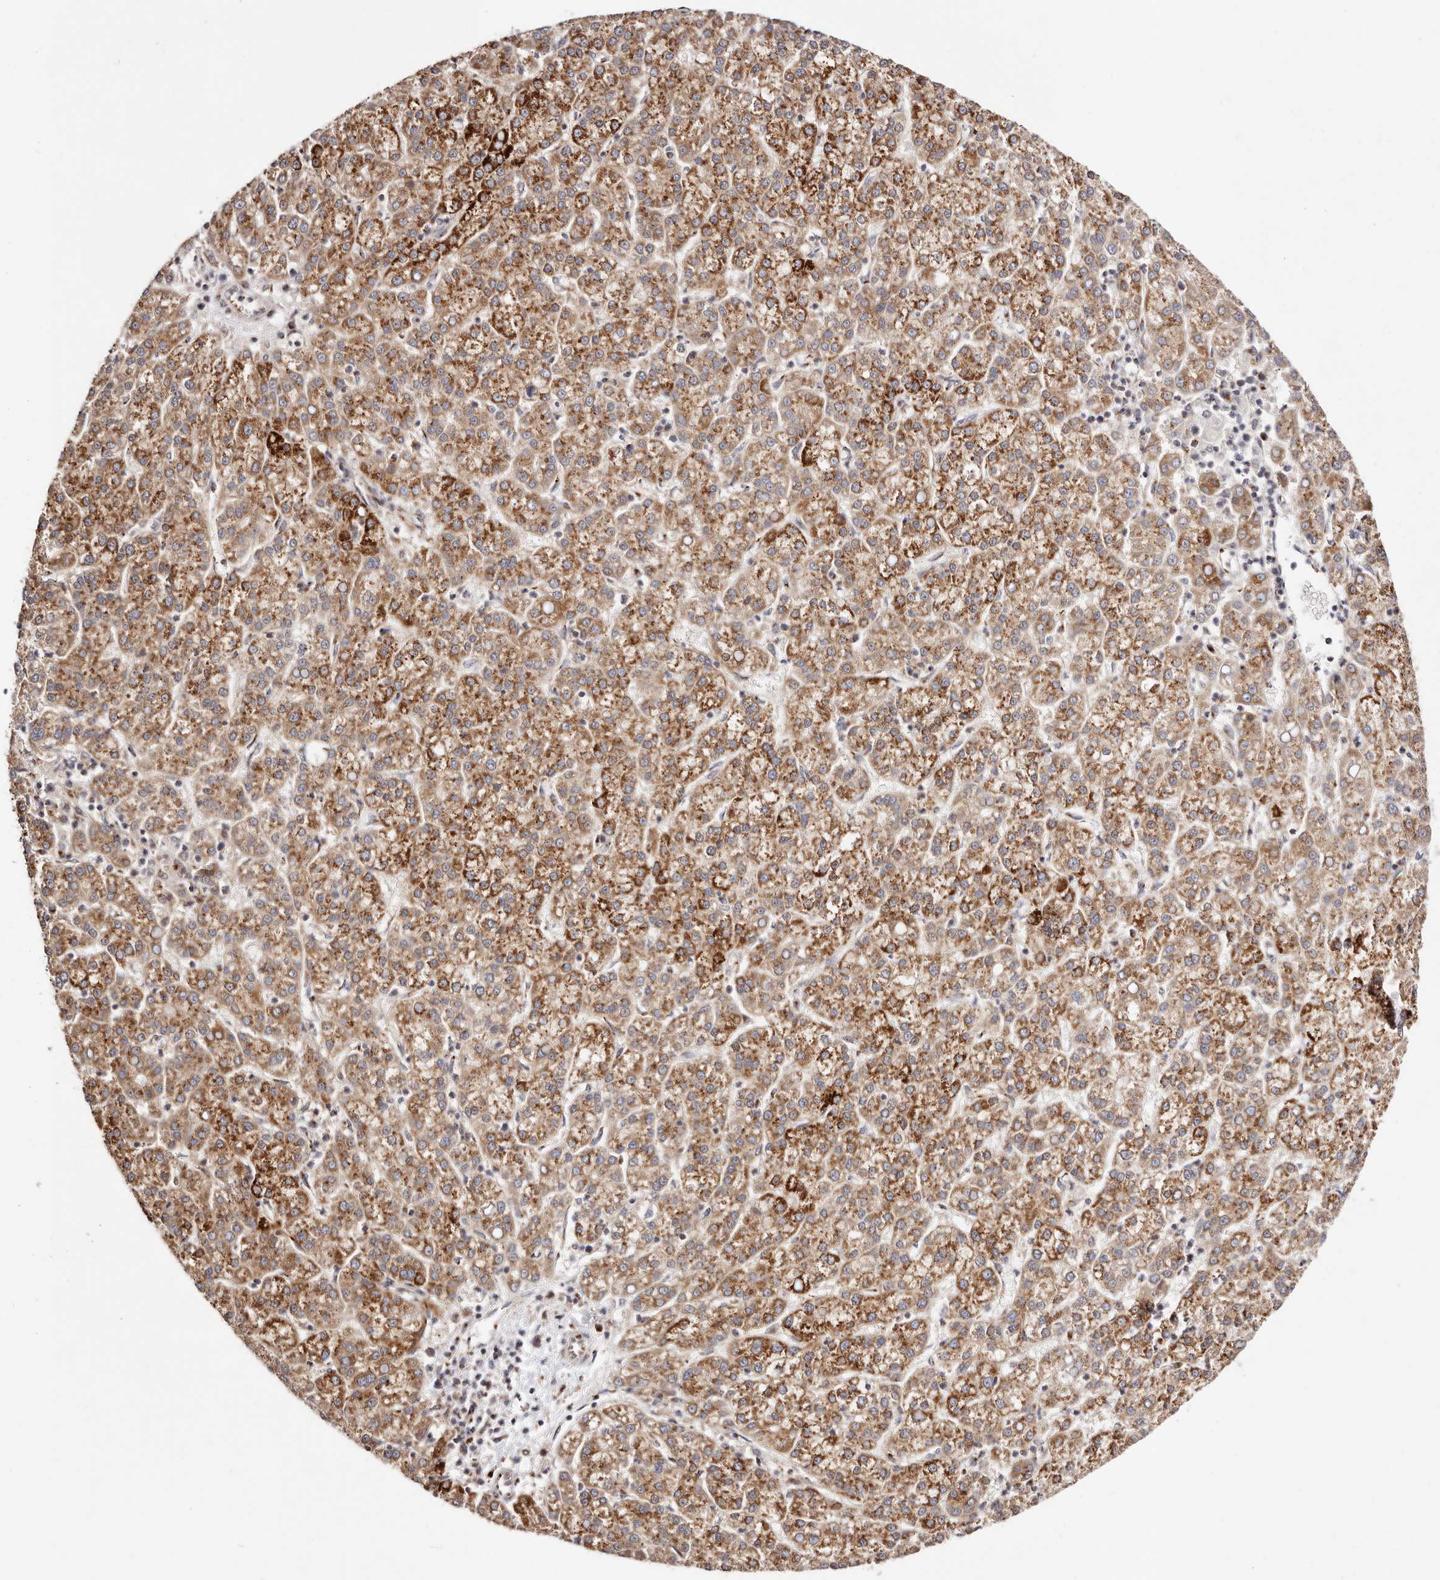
{"staining": {"intensity": "strong", "quantity": ">75%", "location": "cytoplasmic/membranous"}, "tissue": "liver cancer", "cell_type": "Tumor cells", "image_type": "cancer", "snomed": [{"axis": "morphology", "description": "Carcinoma, Hepatocellular, NOS"}, {"axis": "topography", "description": "Liver"}], "caption": "There is high levels of strong cytoplasmic/membranous staining in tumor cells of hepatocellular carcinoma (liver), as demonstrated by immunohistochemical staining (brown color).", "gene": "MAPK6", "patient": {"sex": "female", "age": 58}}